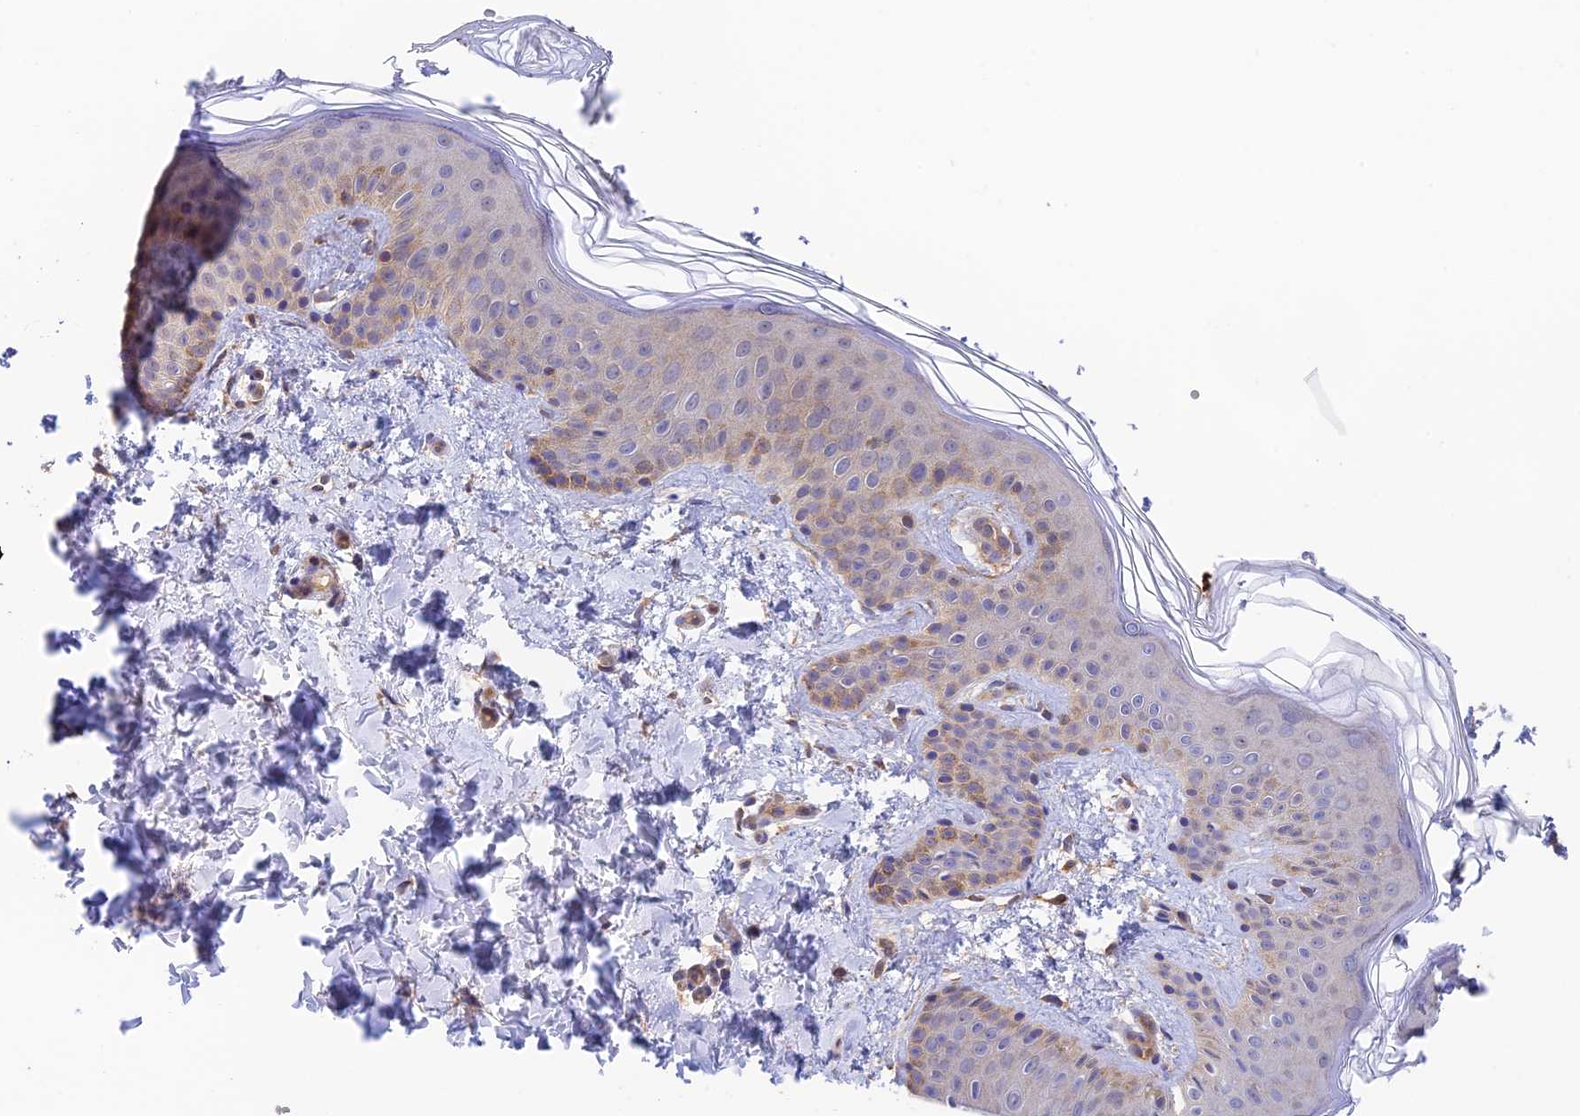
{"staining": {"intensity": "moderate", "quantity": "25%-75%", "location": "cytoplasmic/membranous"}, "tissue": "skin", "cell_type": "Fibroblasts", "image_type": "normal", "snomed": [{"axis": "morphology", "description": "Normal tissue, NOS"}, {"axis": "topography", "description": "Skin"}], "caption": "Immunohistochemistry of normal human skin displays medium levels of moderate cytoplasmic/membranous positivity in approximately 25%-75% of fibroblasts. Nuclei are stained in blue.", "gene": "RANBP6", "patient": {"sex": "female", "age": 58}}